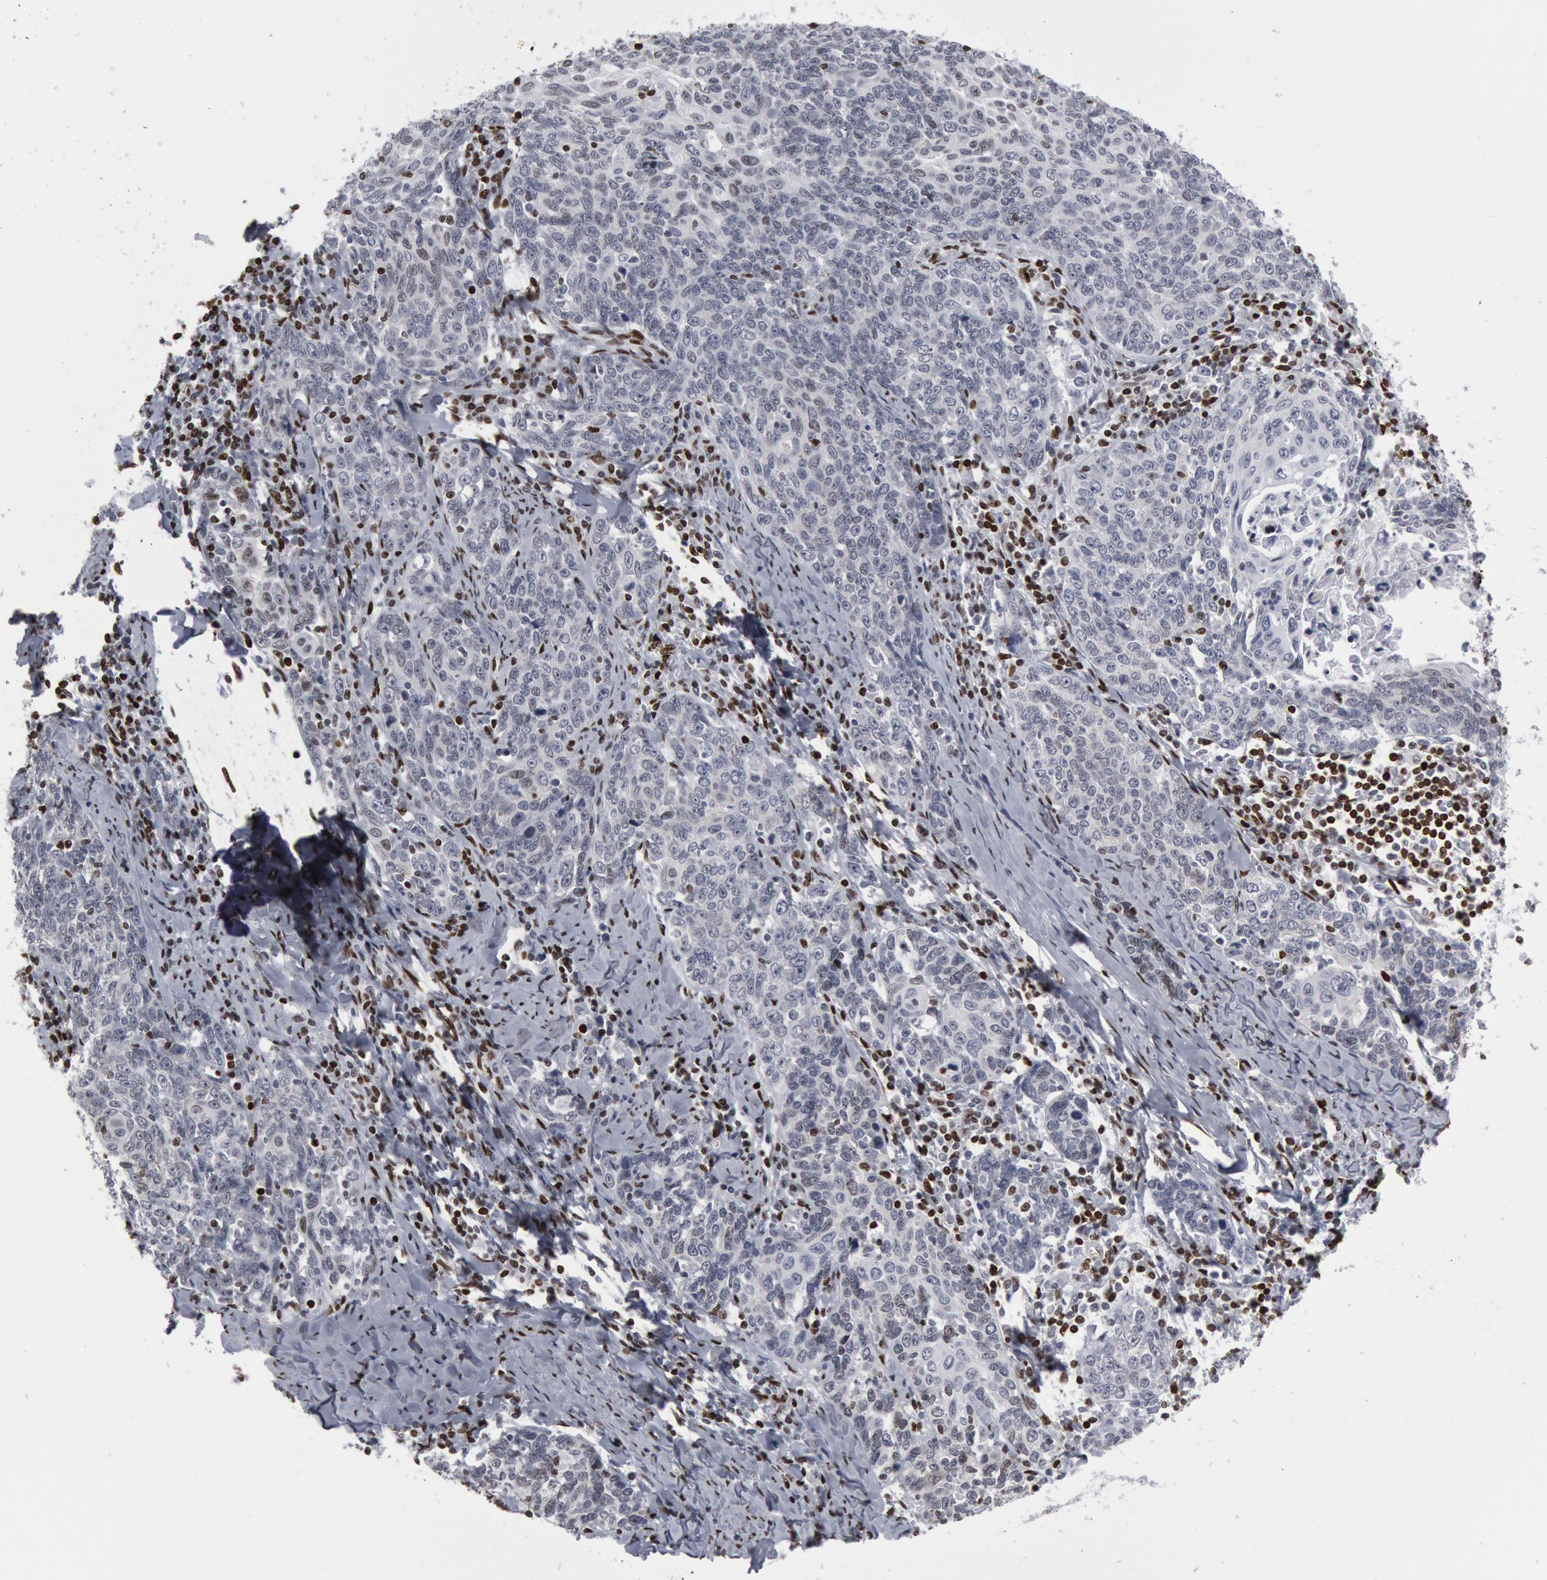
{"staining": {"intensity": "negative", "quantity": "none", "location": "none"}, "tissue": "cervical cancer", "cell_type": "Tumor cells", "image_type": "cancer", "snomed": [{"axis": "morphology", "description": "Squamous cell carcinoma, NOS"}, {"axis": "topography", "description": "Cervix"}], "caption": "High magnification brightfield microscopy of cervical cancer stained with DAB (brown) and counterstained with hematoxylin (blue): tumor cells show no significant positivity.", "gene": "MECP2", "patient": {"sex": "female", "age": 41}}